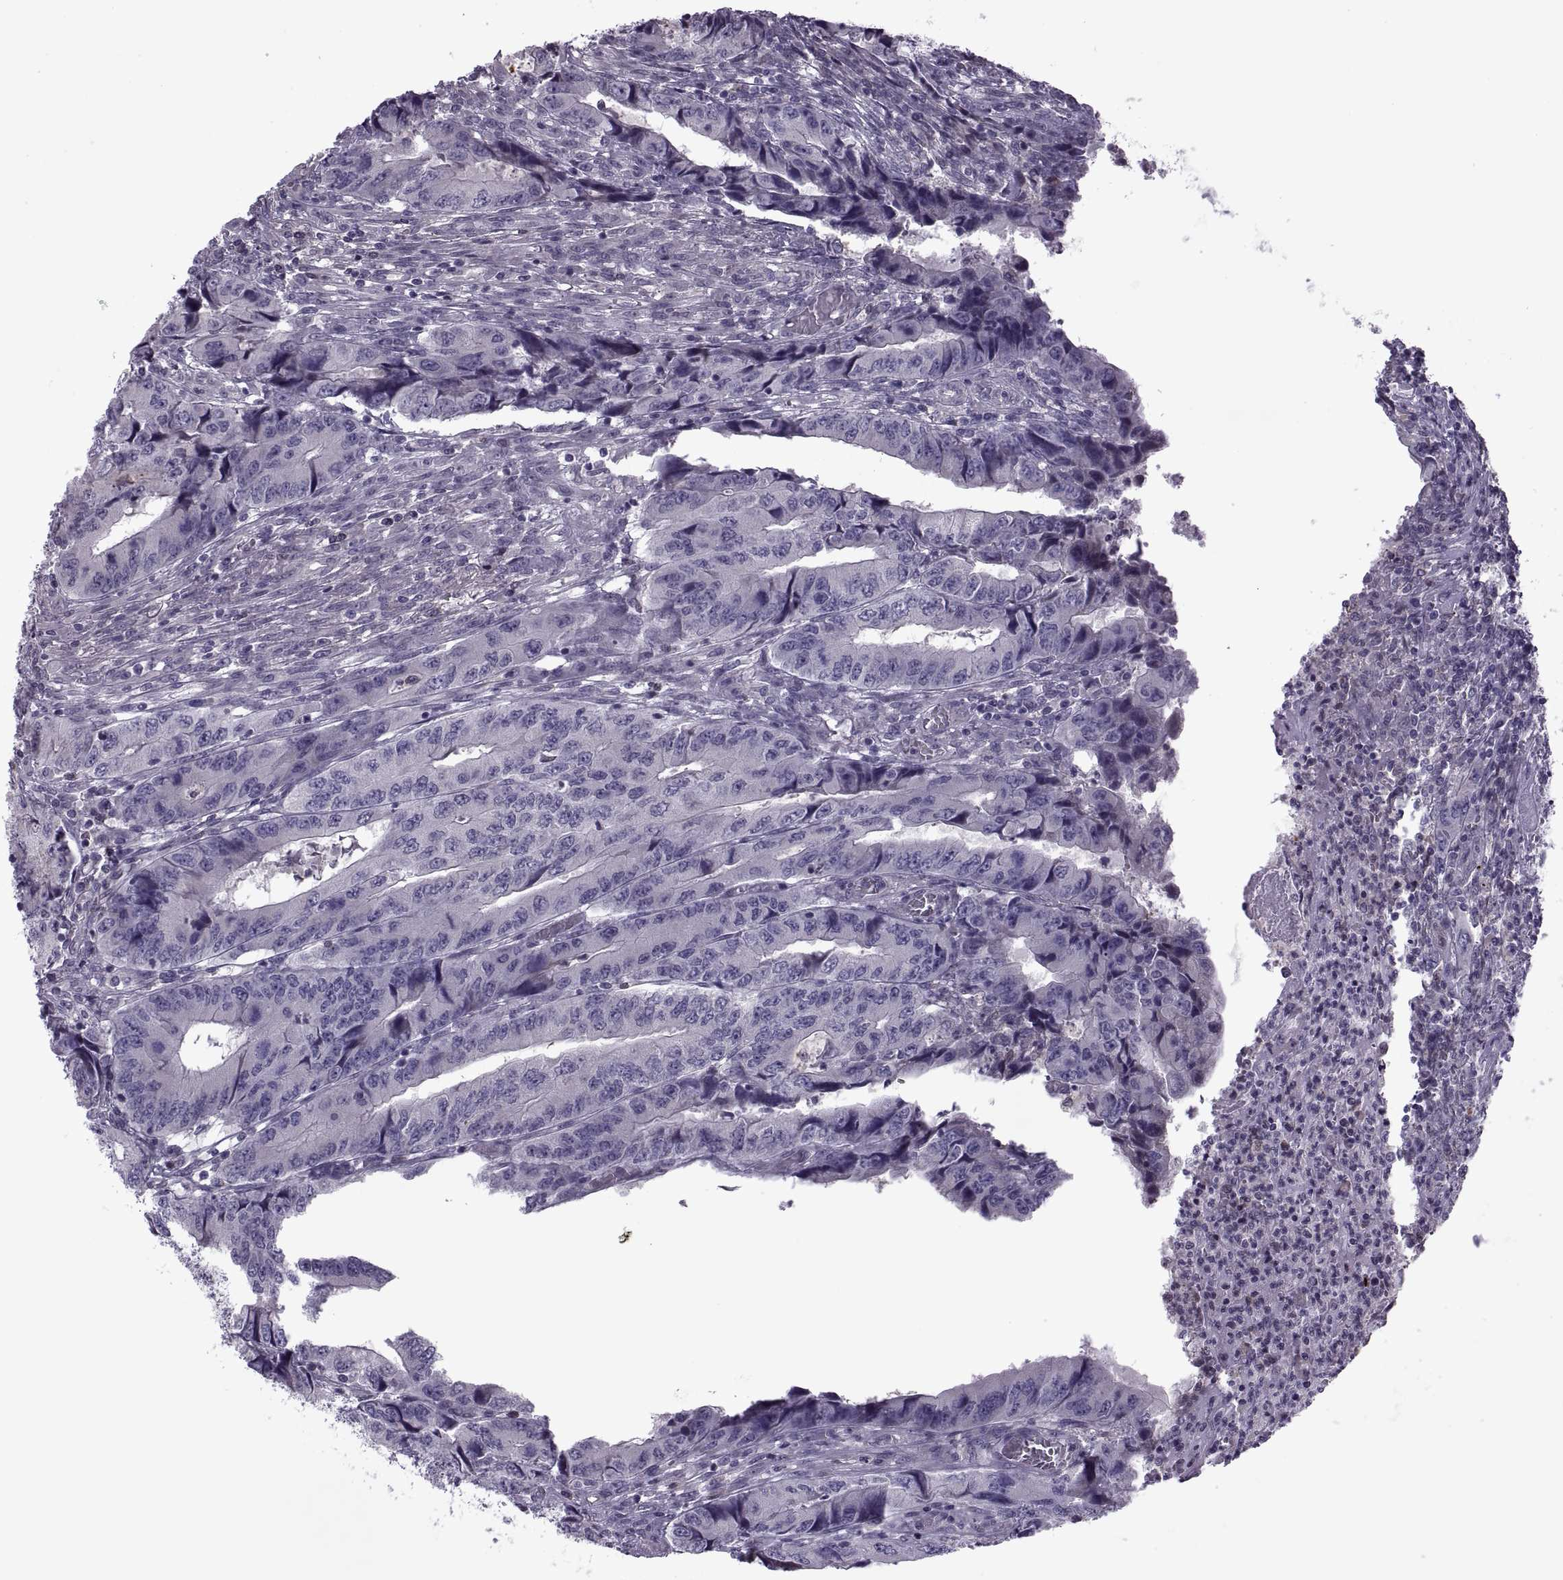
{"staining": {"intensity": "negative", "quantity": "none", "location": "none"}, "tissue": "colorectal cancer", "cell_type": "Tumor cells", "image_type": "cancer", "snomed": [{"axis": "morphology", "description": "Adenocarcinoma, NOS"}, {"axis": "topography", "description": "Colon"}], "caption": "A histopathology image of human colorectal adenocarcinoma is negative for staining in tumor cells.", "gene": "ODF3", "patient": {"sex": "male", "age": 53}}